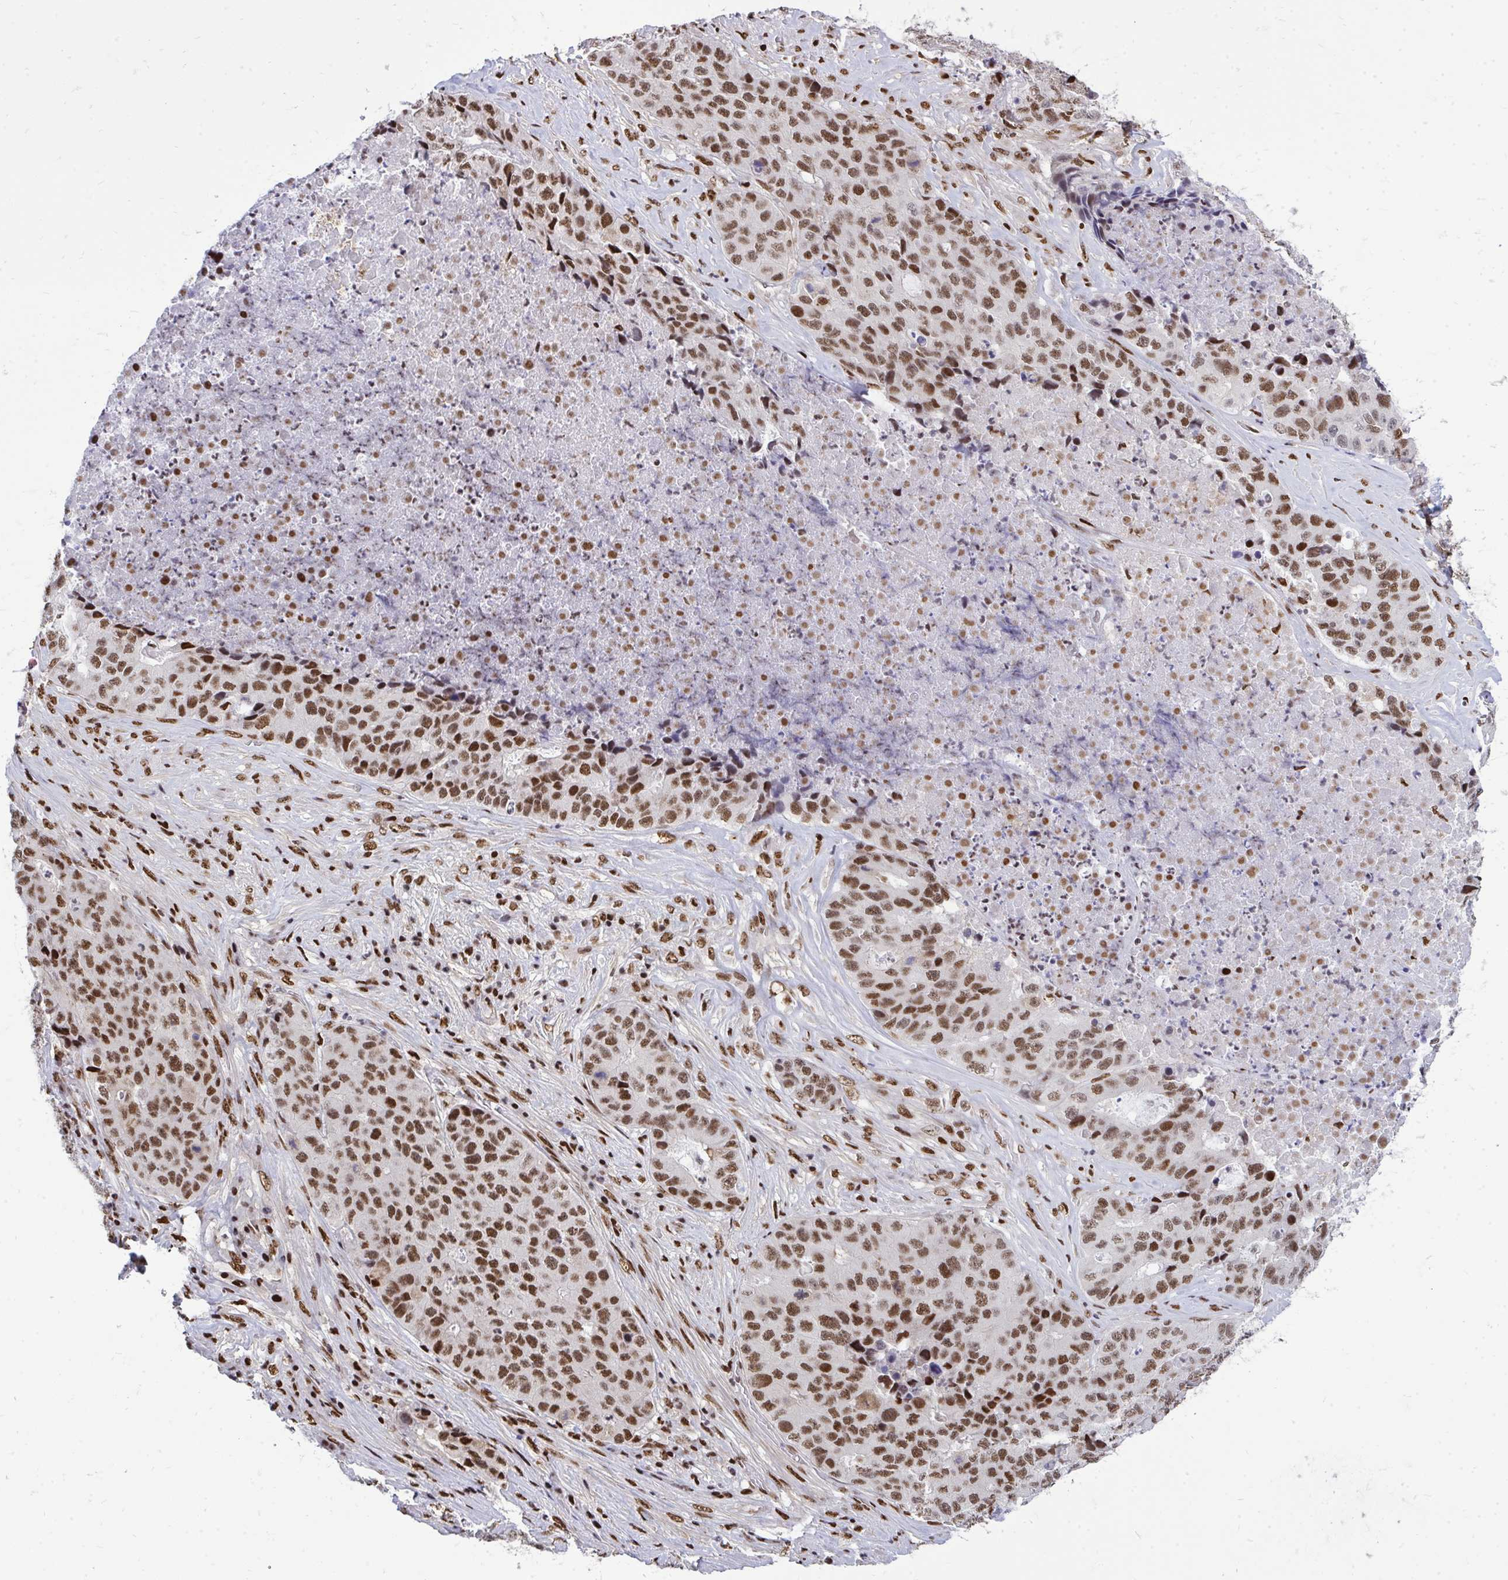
{"staining": {"intensity": "strong", "quantity": ">75%", "location": "nuclear"}, "tissue": "stomach cancer", "cell_type": "Tumor cells", "image_type": "cancer", "snomed": [{"axis": "morphology", "description": "Adenocarcinoma, NOS"}, {"axis": "topography", "description": "Stomach"}], "caption": "Stomach cancer was stained to show a protein in brown. There is high levels of strong nuclear expression in about >75% of tumor cells.", "gene": "TBL1Y", "patient": {"sex": "male", "age": 71}}